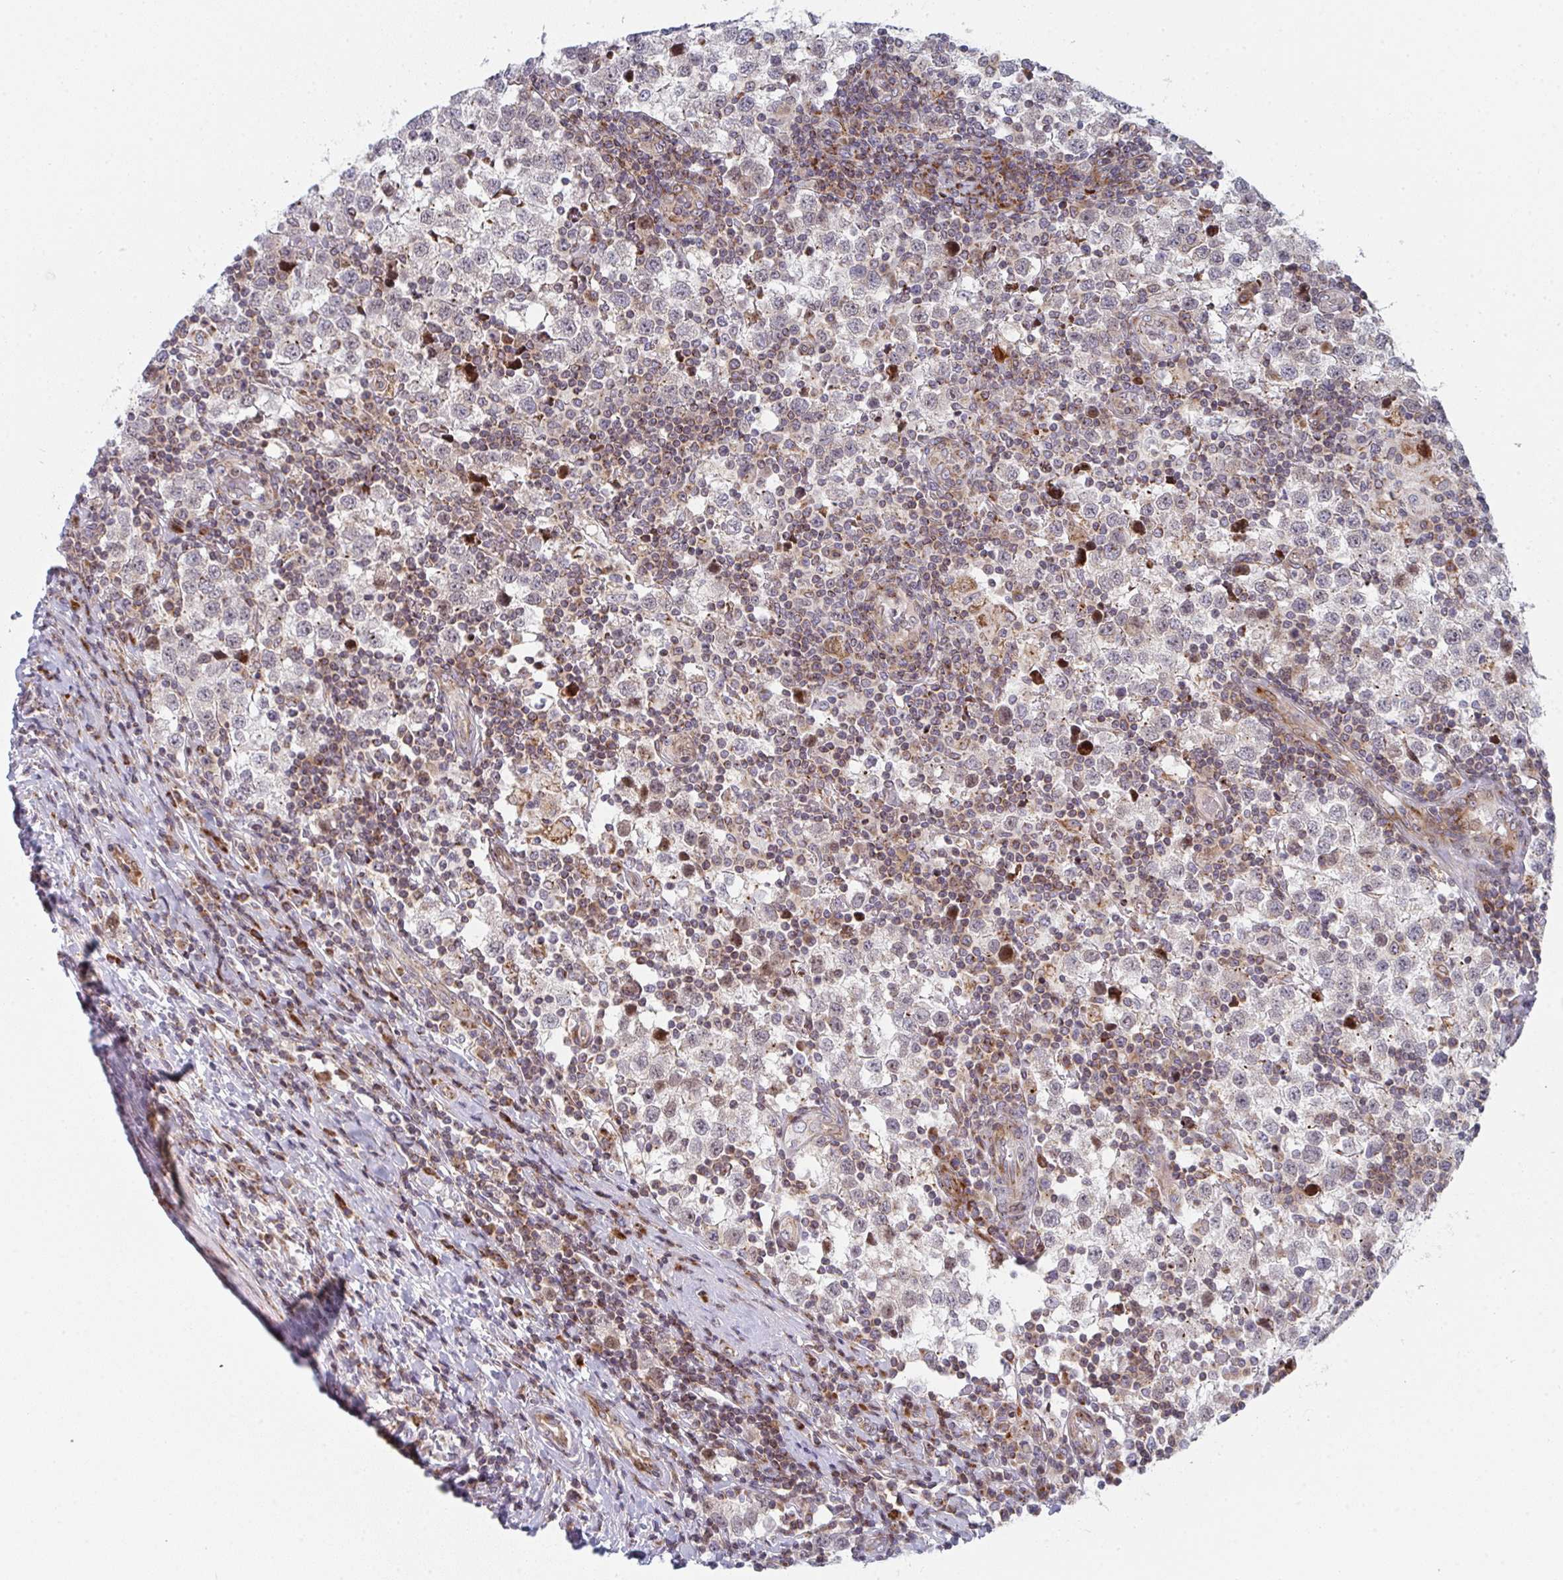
{"staining": {"intensity": "negative", "quantity": "none", "location": "none"}, "tissue": "testis cancer", "cell_type": "Tumor cells", "image_type": "cancer", "snomed": [{"axis": "morphology", "description": "Seminoma, NOS"}, {"axis": "topography", "description": "Testis"}], "caption": "Testis seminoma was stained to show a protein in brown. There is no significant positivity in tumor cells.", "gene": "PRKCH", "patient": {"sex": "male", "age": 34}}